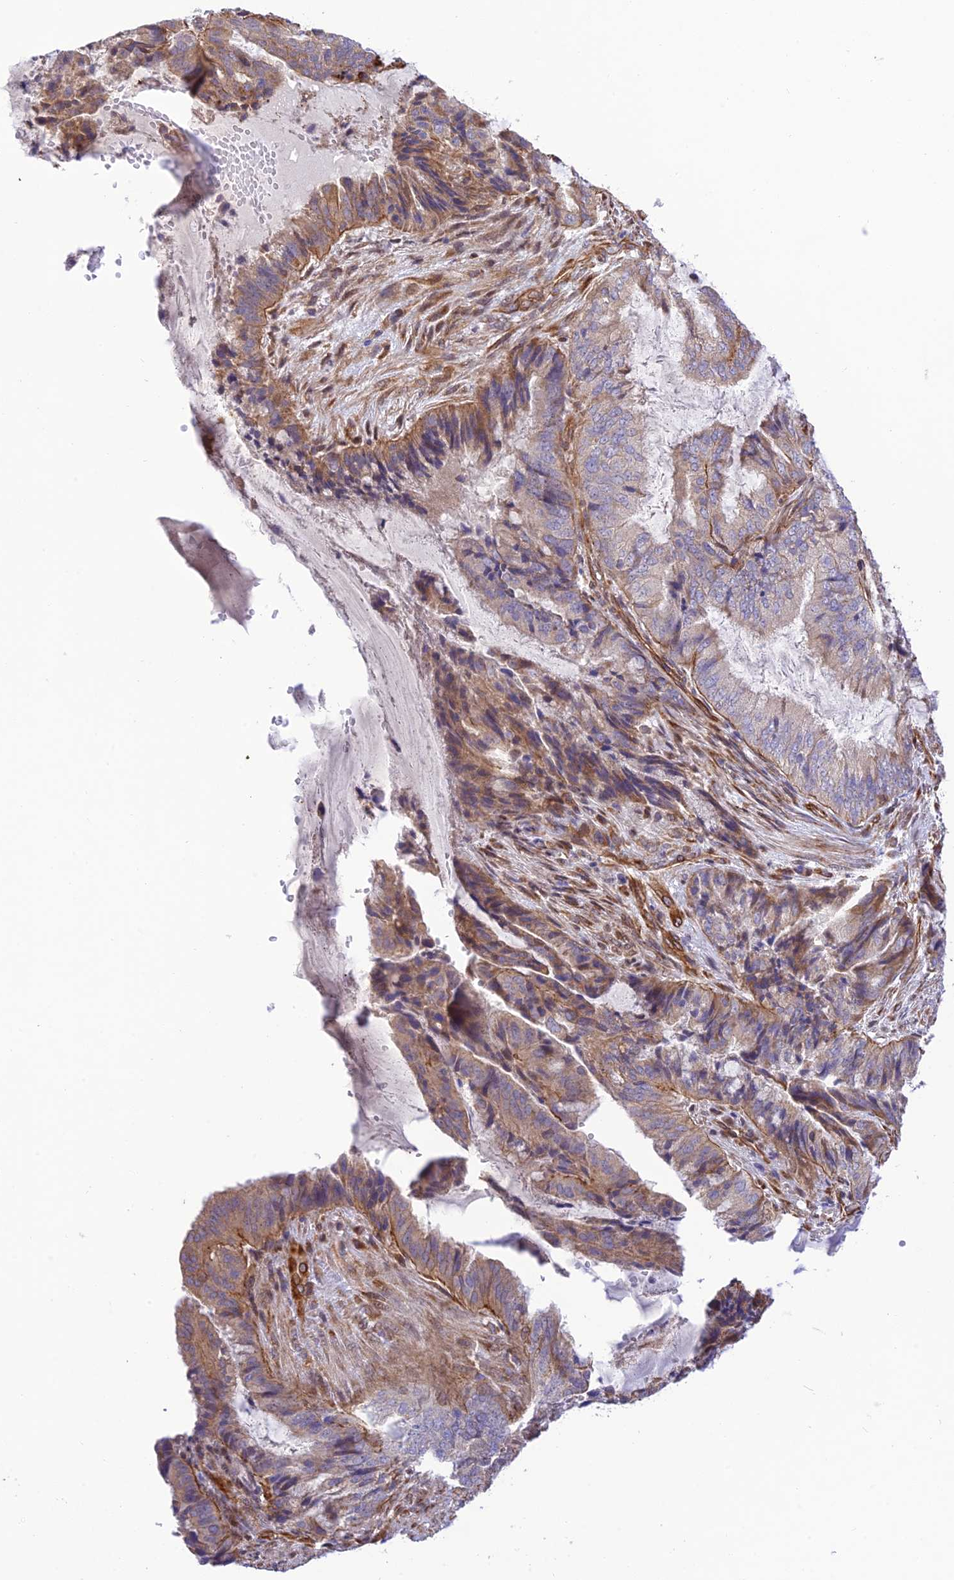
{"staining": {"intensity": "weak", "quantity": "<25%", "location": "cytoplasmic/membranous"}, "tissue": "endometrial cancer", "cell_type": "Tumor cells", "image_type": "cancer", "snomed": [{"axis": "morphology", "description": "Adenocarcinoma, NOS"}, {"axis": "topography", "description": "Endometrium"}], "caption": "The micrograph demonstrates no significant positivity in tumor cells of endometrial cancer (adenocarcinoma).", "gene": "EXOC3L4", "patient": {"sex": "female", "age": 51}}